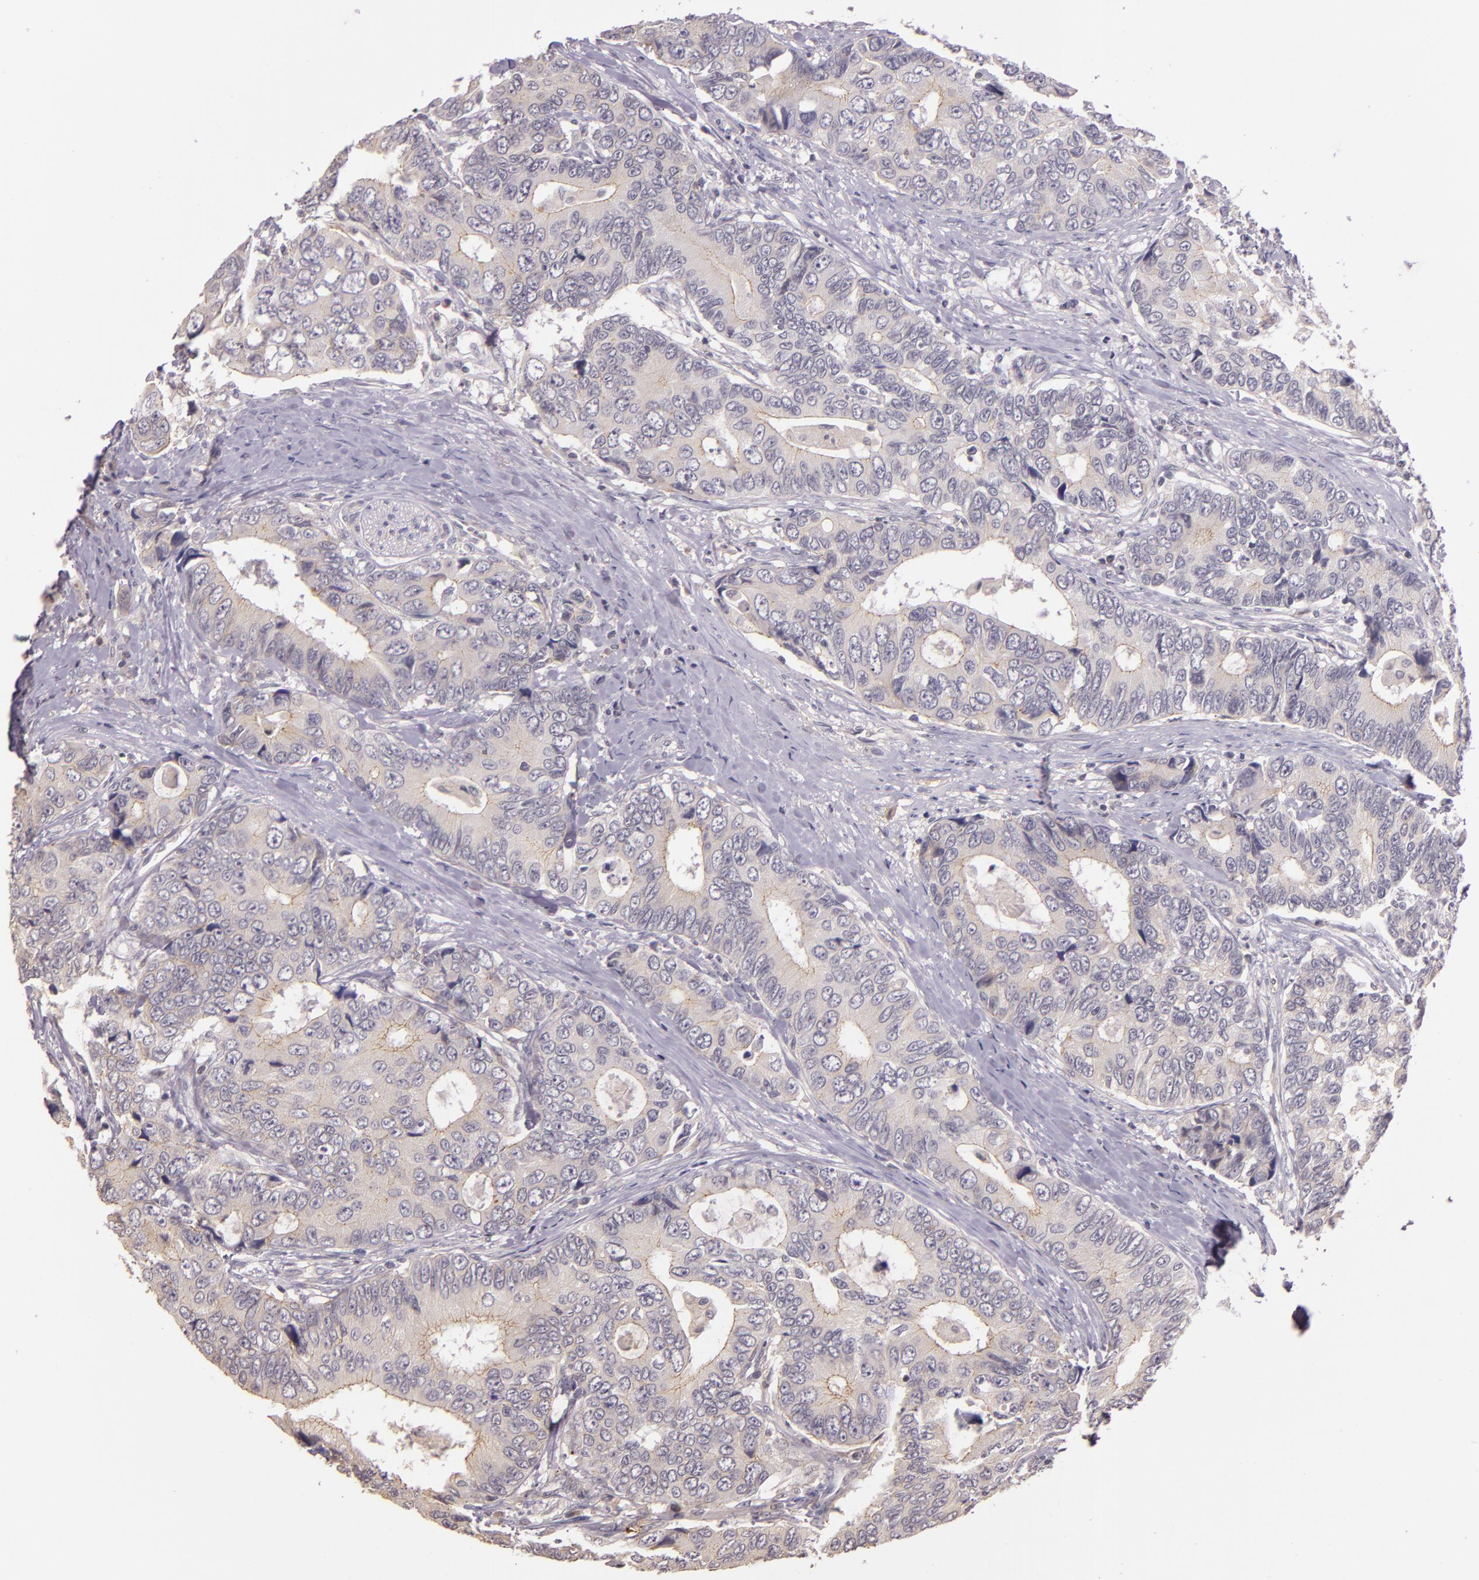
{"staining": {"intensity": "weak", "quantity": ">75%", "location": "cytoplasmic/membranous"}, "tissue": "colorectal cancer", "cell_type": "Tumor cells", "image_type": "cancer", "snomed": [{"axis": "morphology", "description": "Adenocarcinoma, NOS"}, {"axis": "topography", "description": "Rectum"}], "caption": "This image exhibits immunohistochemistry (IHC) staining of human colorectal cancer (adenocarcinoma), with low weak cytoplasmic/membranous staining in about >75% of tumor cells.", "gene": "ARMH4", "patient": {"sex": "female", "age": 67}}